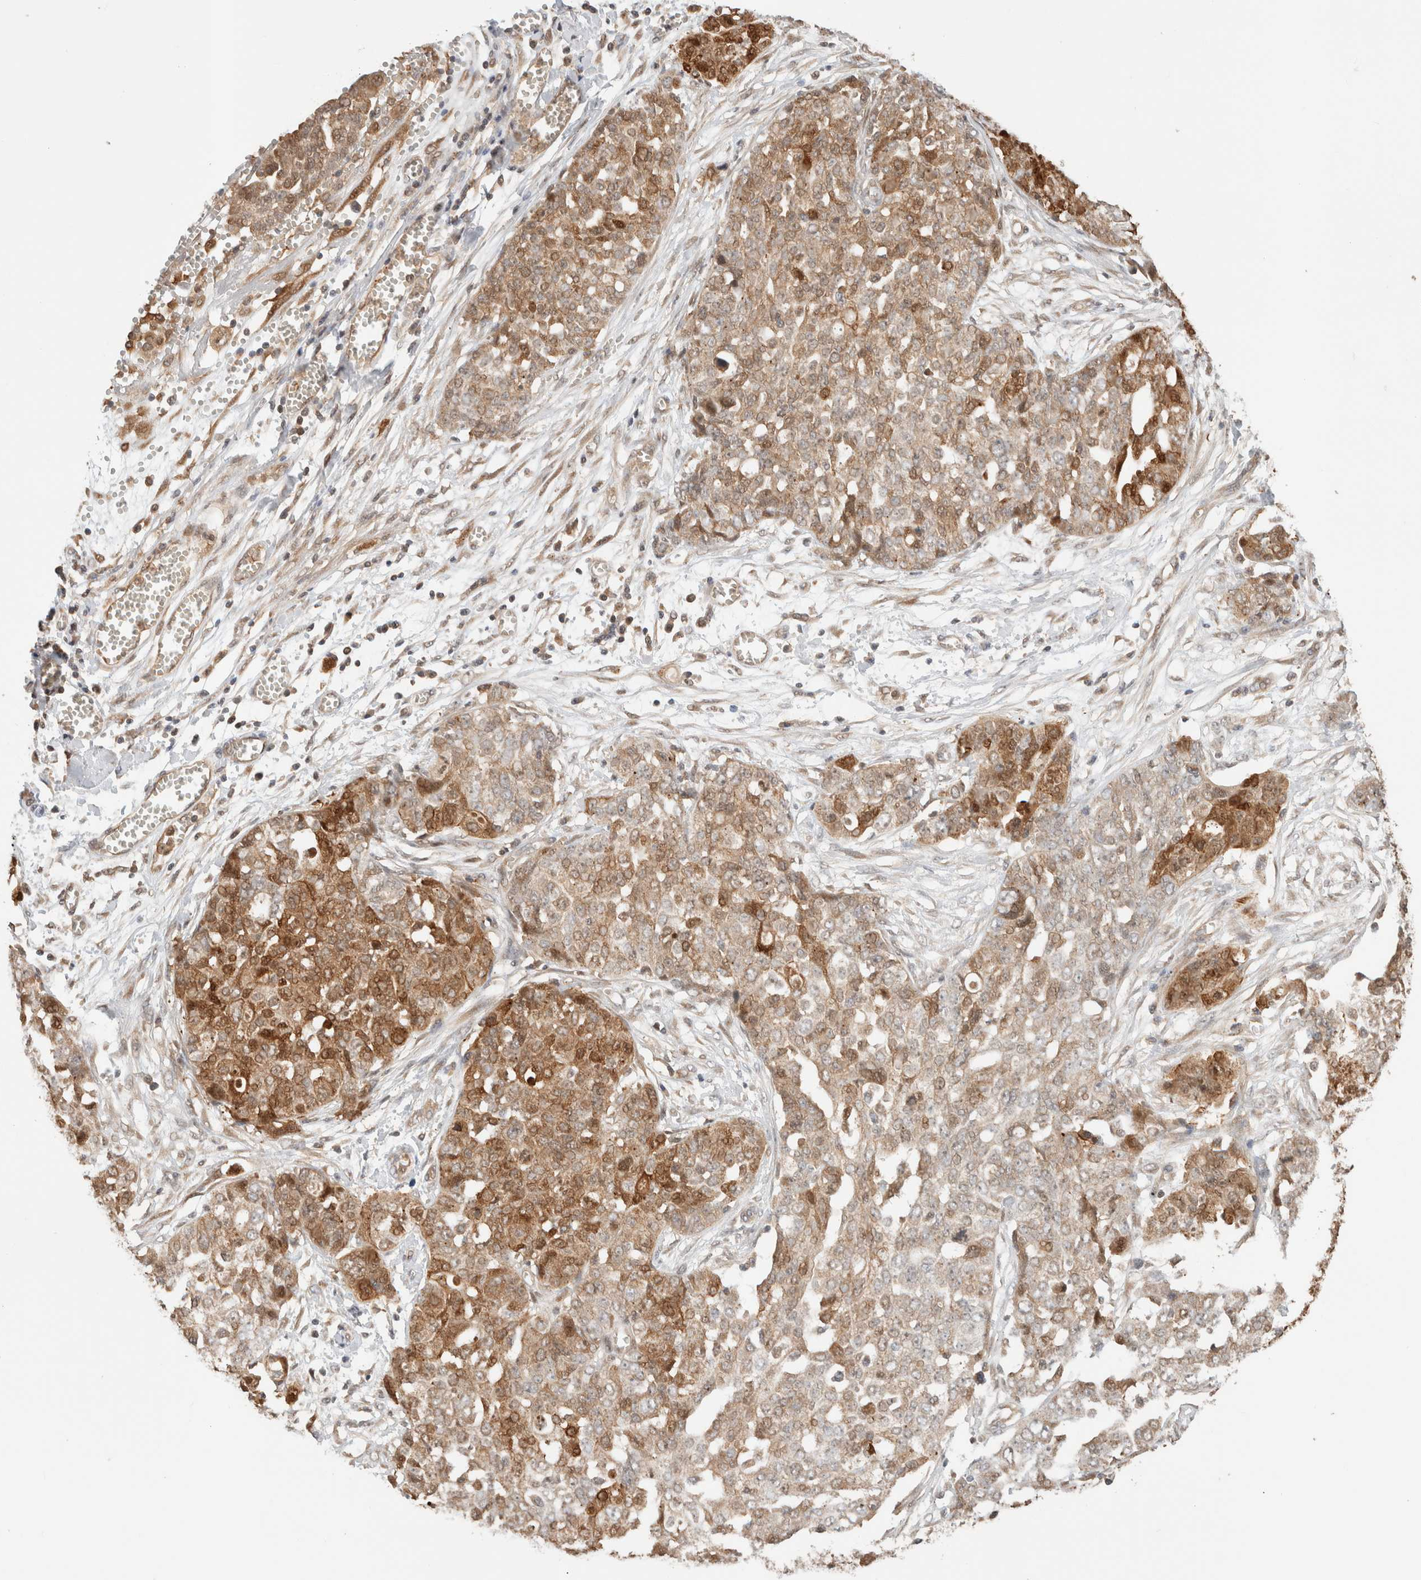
{"staining": {"intensity": "moderate", "quantity": "25%-75%", "location": "cytoplasmic/membranous,nuclear"}, "tissue": "ovarian cancer", "cell_type": "Tumor cells", "image_type": "cancer", "snomed": [{"axis": "morphology", "description": "Cystadenocarcinoma, serous, NOS"}, {"axis": "topography", "description": "Soft tissue"}, {"axis": "topography", "description": "Ovary"}], "caption": "The photomicrograph reveals a brown stain indicating the presence of a protein in the cytoplasmic/membranous and nuclear of tumor cells in ovarian cancer (serous cystadenocarcinoma).", "gene": "OTUD6B", "patient": {"sex": "female", "age": 57}}